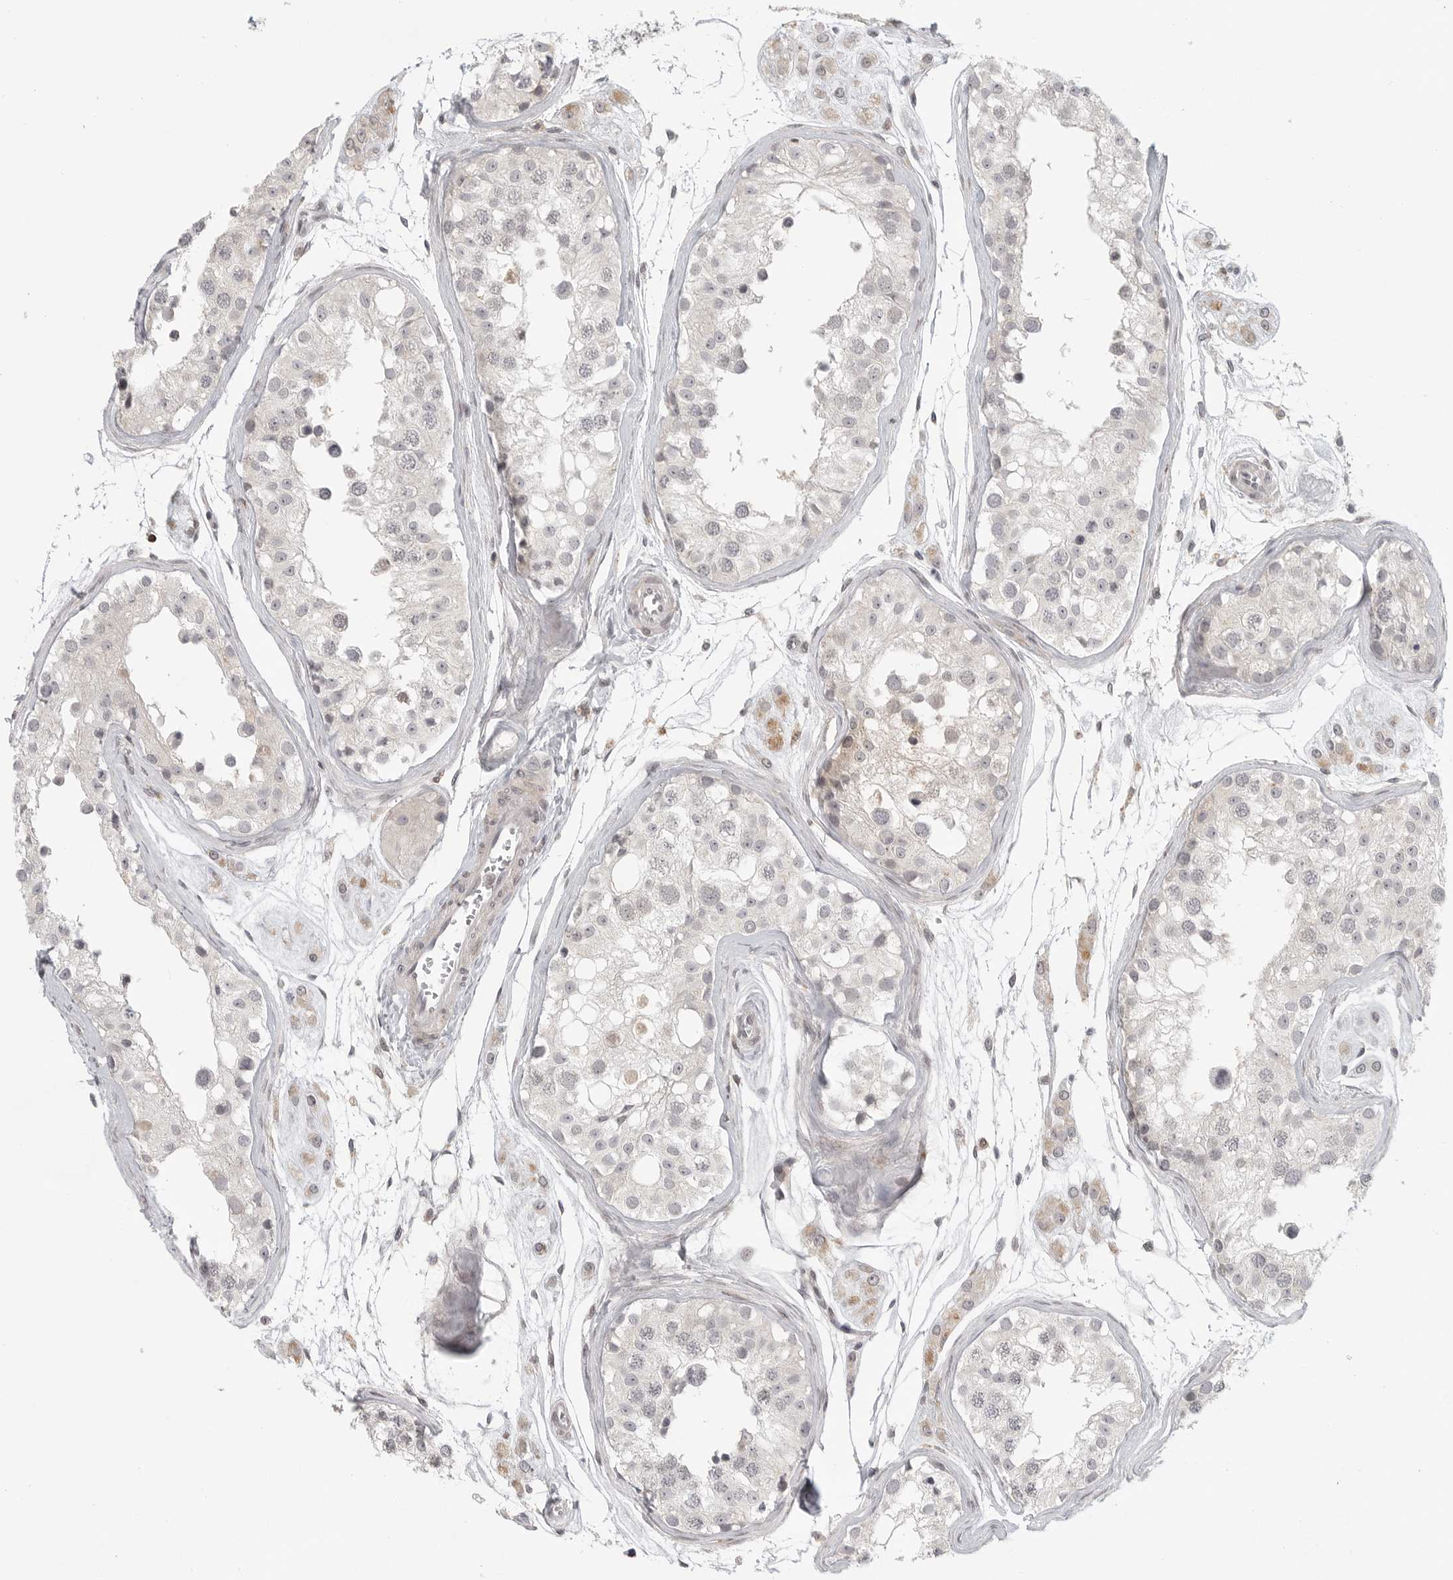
{"staining": {"intensity": "negative", "quantity": "none", "location": "none"}, "tissue": "testis", "cell_type": "Cells in seminiferous ducts", "image_type": "normal", "snomed": [{"axis": "morphology", "description": "Normal tissue, NOS"}, {"axis": "morphology", "description": "Adenocarcinoma, metastatic, NOS"}, {"axis": "topography", "description": "Testis"}], "caption": "A high-resolution photomicrograph shows immunohistochemistry (IHC) staining of normal testis, which displays no significant staining in cells in seminiferous ducts.", "gene": "SH3KBP1", "patient": {"sex": "male", "age": 26}}